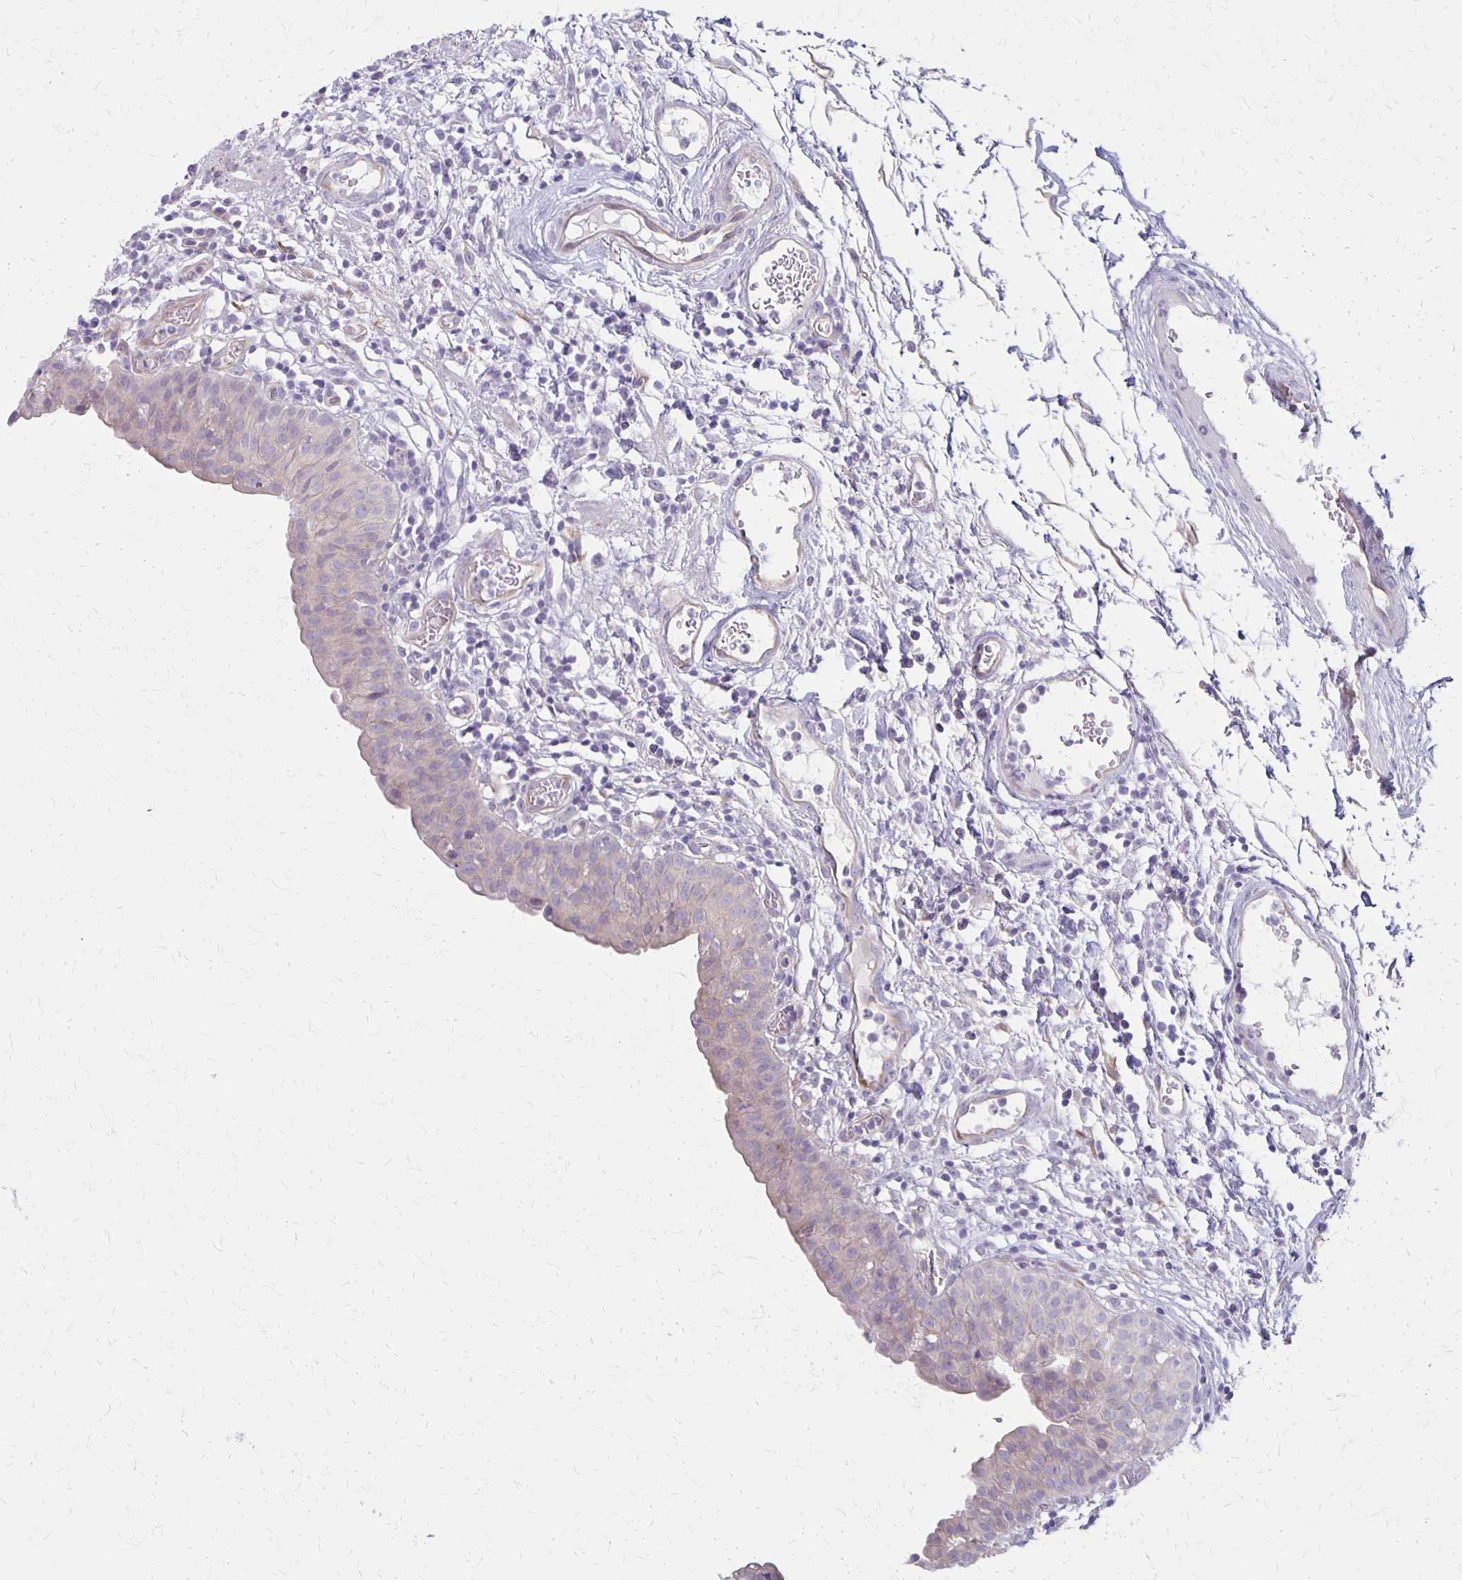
{"staining": {"intensity": "weak", "quantity": "<25%", "location": "cytoplasmic/membranous"}, "tissue": "urinary bladder", "cell_type": "Urothelial cells", "image_type": "normal", "snomed": [{"axis": "morphology", "description": "Normal tissue, NOS"}, {"axis": "morphology", "description": "Inflammation, NOS"}, {"axis": "topography", "description": "Urinary bladder"}], "caption": "This image is of benign urinary bladder stained with IHC to label a protein in brown with the nuclei are counter-stained blue. There is no expression in urothelial cells.", "gene": "HOMER1", "patient": {"sex": "male", "age": 57}}